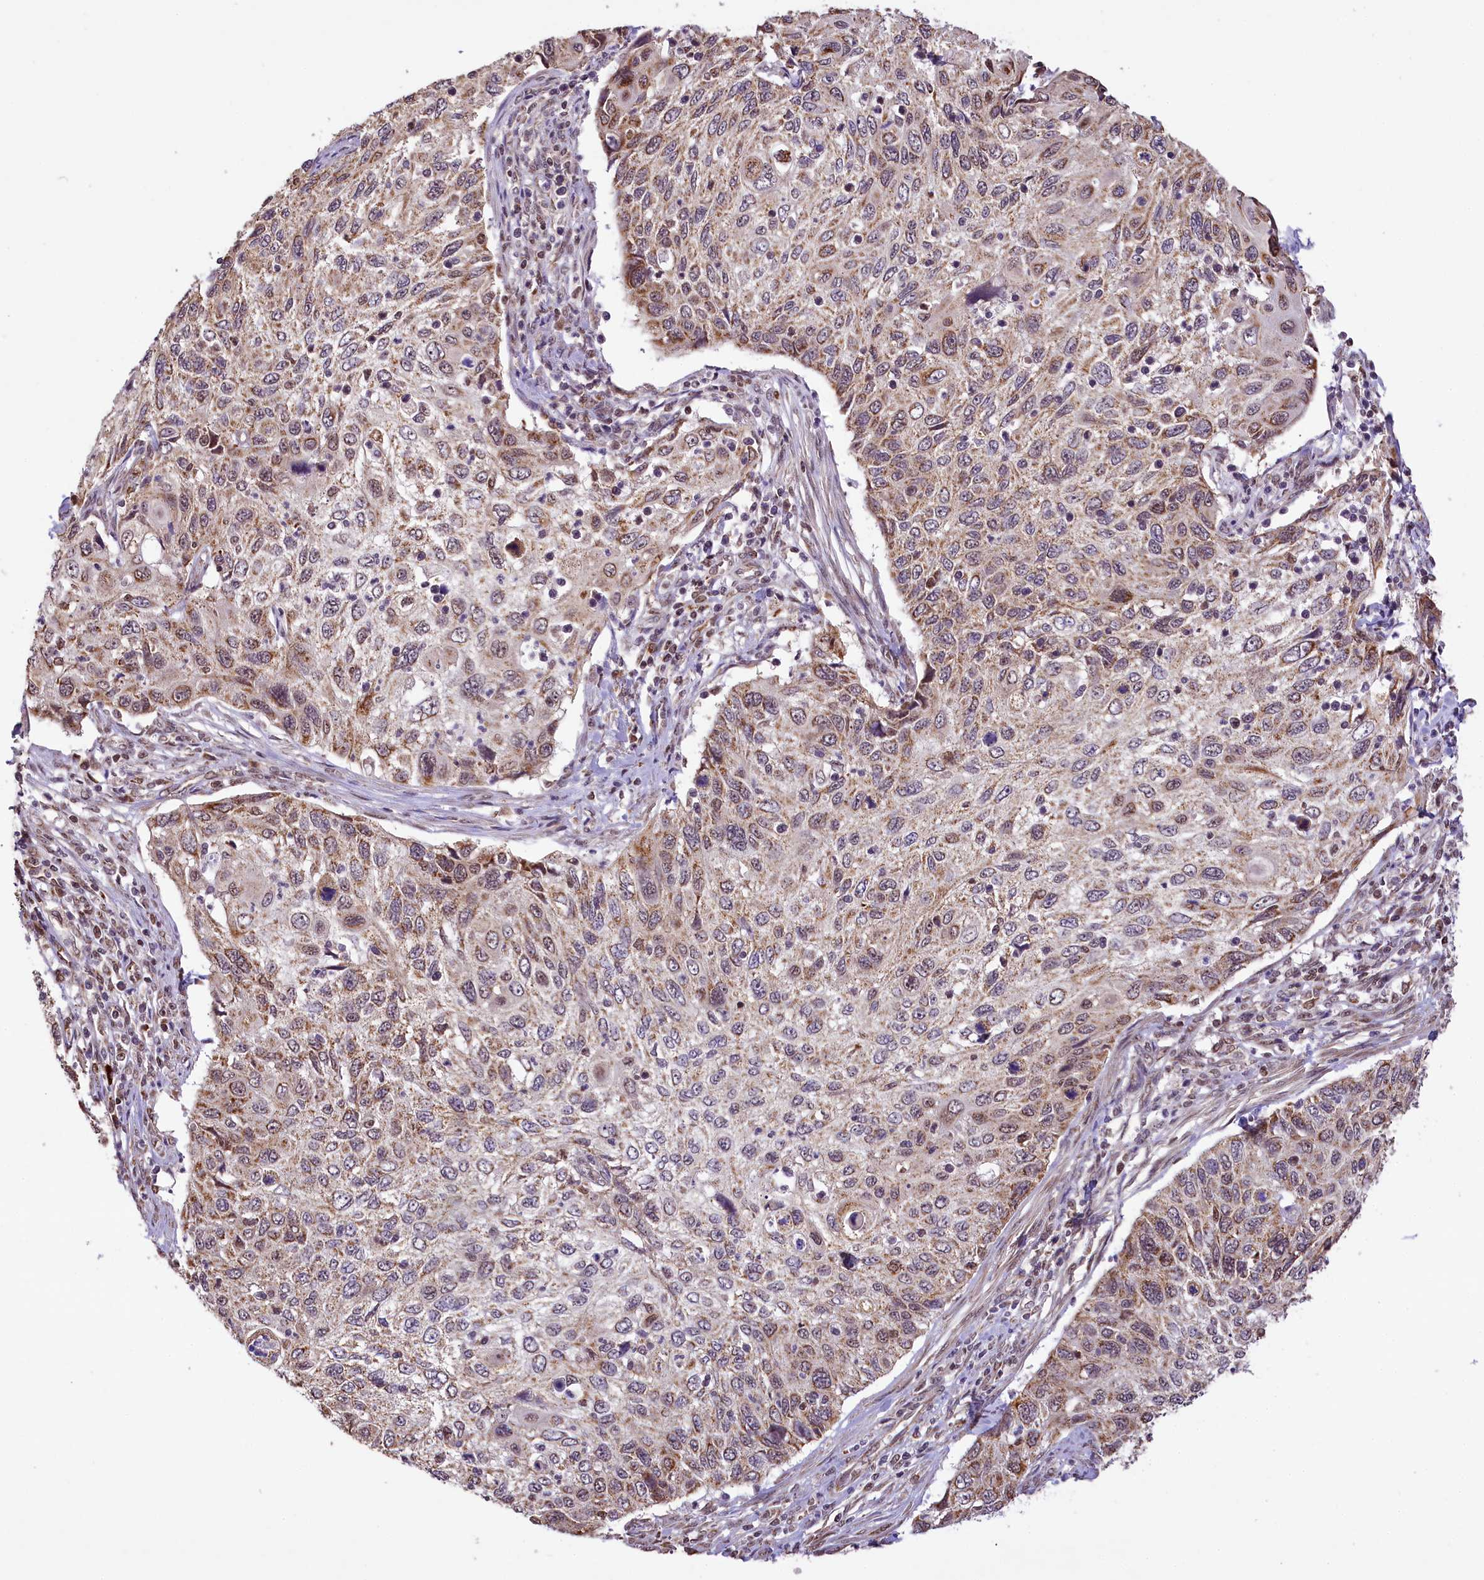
{"staining": {"intensity": "moderate", "quantity": "25%-75%", "location": "cytoplasmic/membranous,nuclear"}, "tissue": "cervical cancer", "cell_type": "Tumor cells", "image_type": "cancer", "snomed": [{"axis": "morphology", "description": "Squamous cell carcinoma, NOS"}, {"axis": "topography", "description": "Cervix"}], "caption": "Tumor cells demonstrate medium levels of moderate cytoplasmic/membranous and nuclear staining in approximately 25%-75% of cells in squamous cell carcinoma (cervical). Immunohistochemistry stains the protein in brown and the nuclei are stained blue.", "gene": "PAF1", "patient": {"sex": "female", "age": 70}}